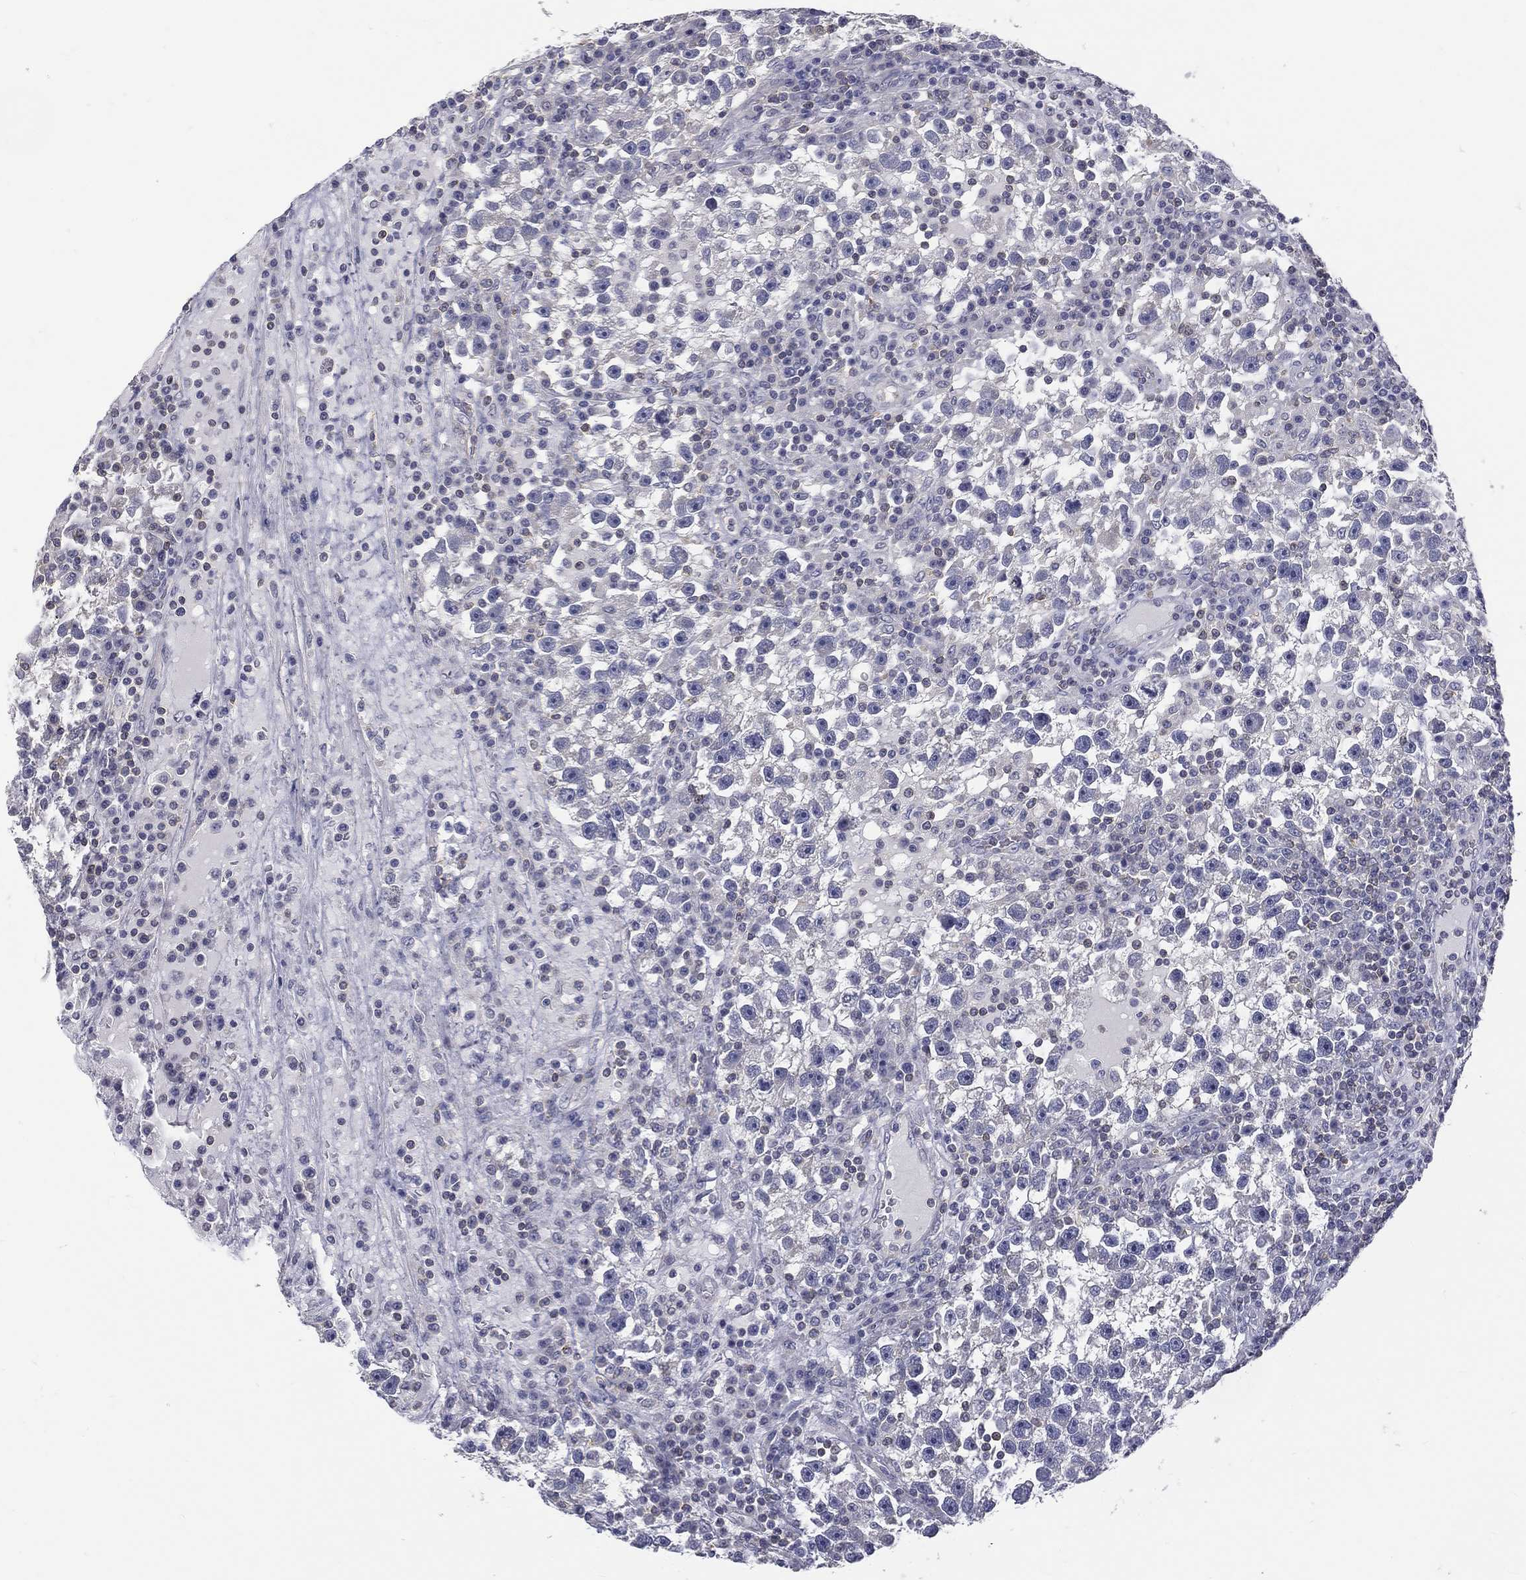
{"staining": {"intensity": "negative", "quantity": "none", "location": "none"}, "tissue": "testis cancer", "cell_type": "Tumor cells", "image_type": "cancer", "snomed": [{"axis": "morphology", "description": "Seminoma, NOS"}, {"axis": "topography", "description": "Testis"}], "caption": "Histopathology image shows no protein expression in tumor cells of testis cancer tissue.", "gene": "ETNPPL", "patient": {"sex": "male", "age": 47}}